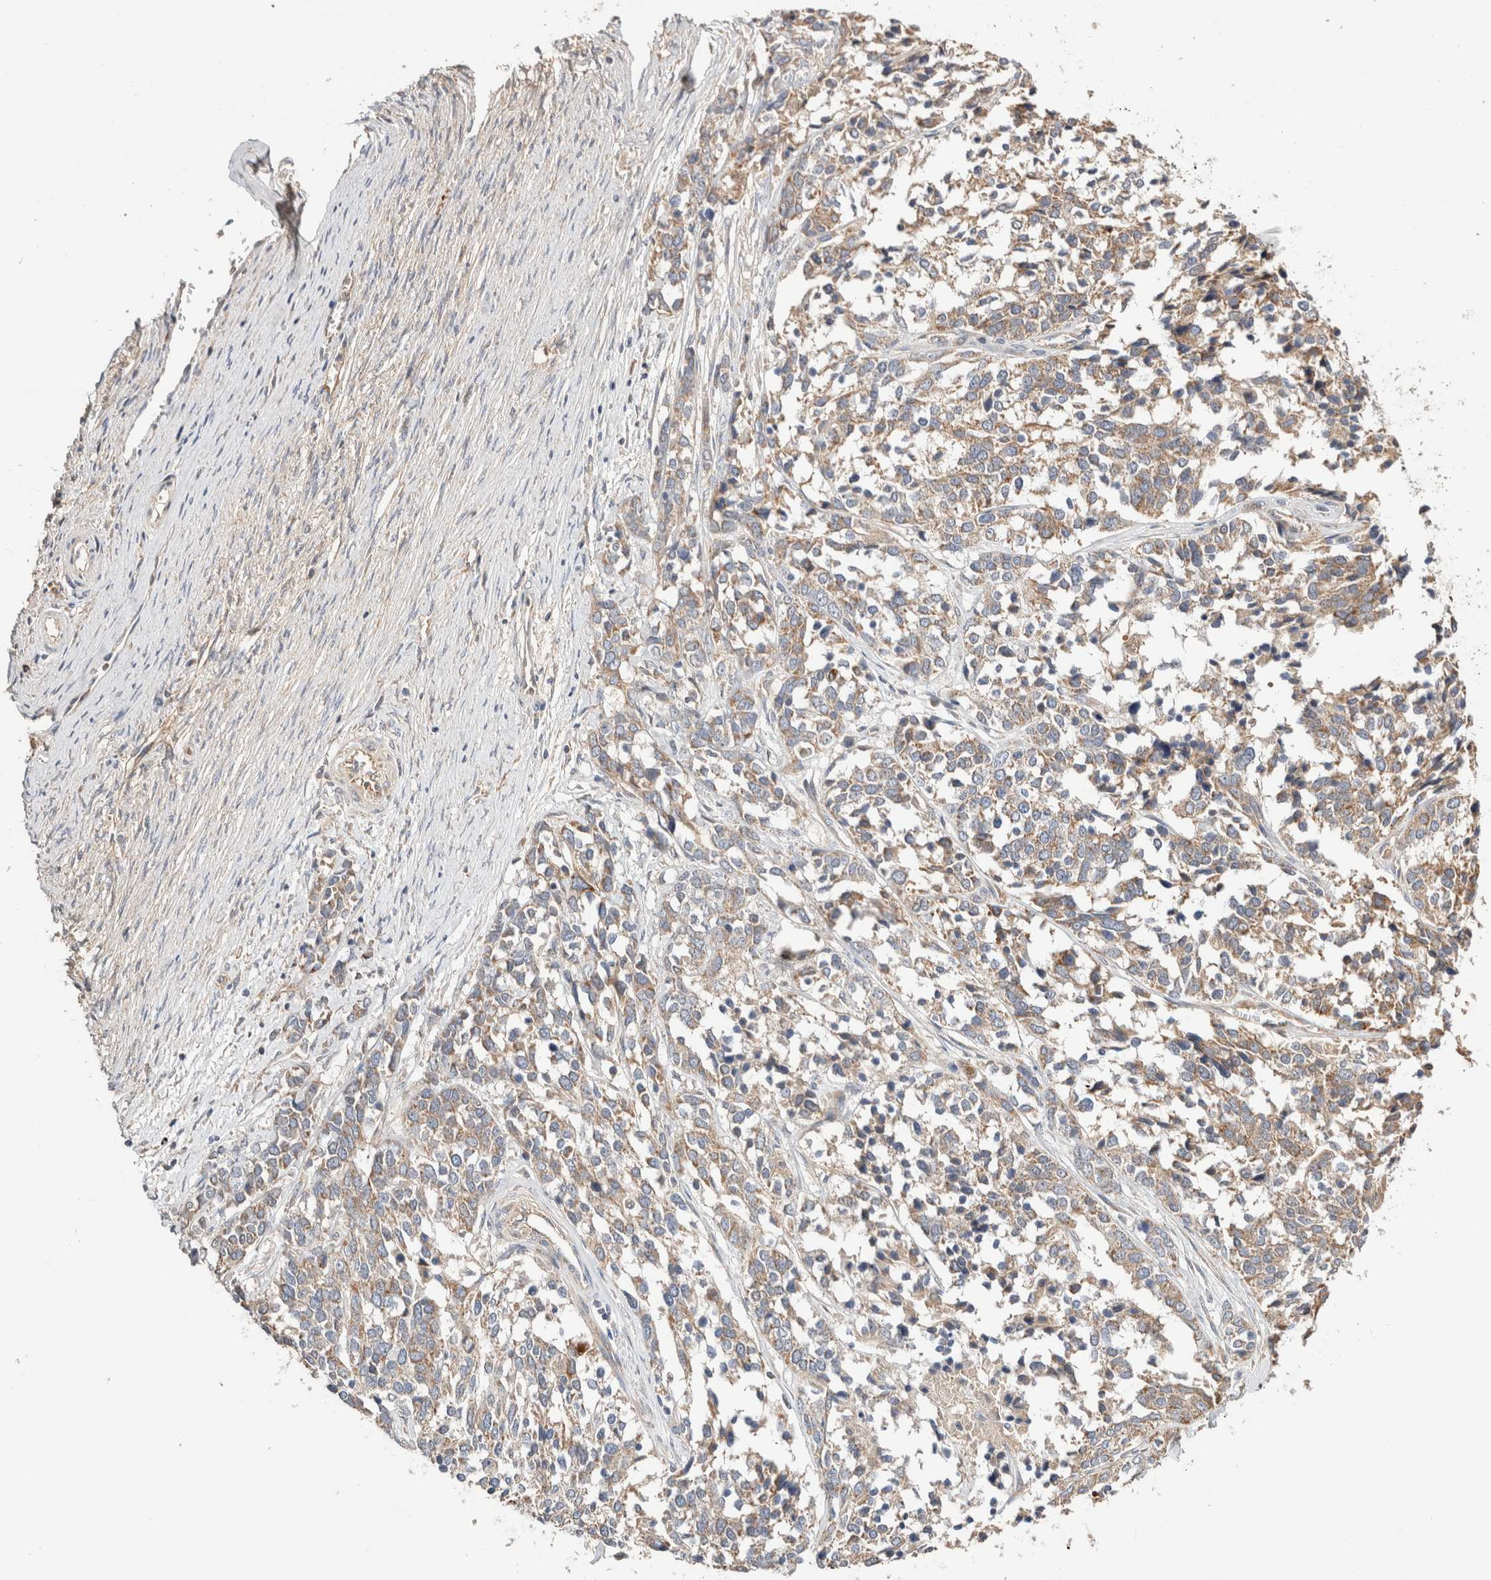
{"staining": {"intensity": "weak", "quantity": ">75%", "location": "cytoplasmic/membranous"}, "tissue": "ovarian cancer", "cell_type": "Tumor cells", "image_type": "cancer", "snomed": [{"axis": "morphology", "description": "Cystadenocarcinoma, serous, NOS"}, {"axis": "topography", "description": "Ovary"}], "caption": "Human ovarian cancer stained with a protein marker reveals weak staining in tumor cells.", "gene": "B3GNTL1", "patient": {"sex": "female", "age": 44}}